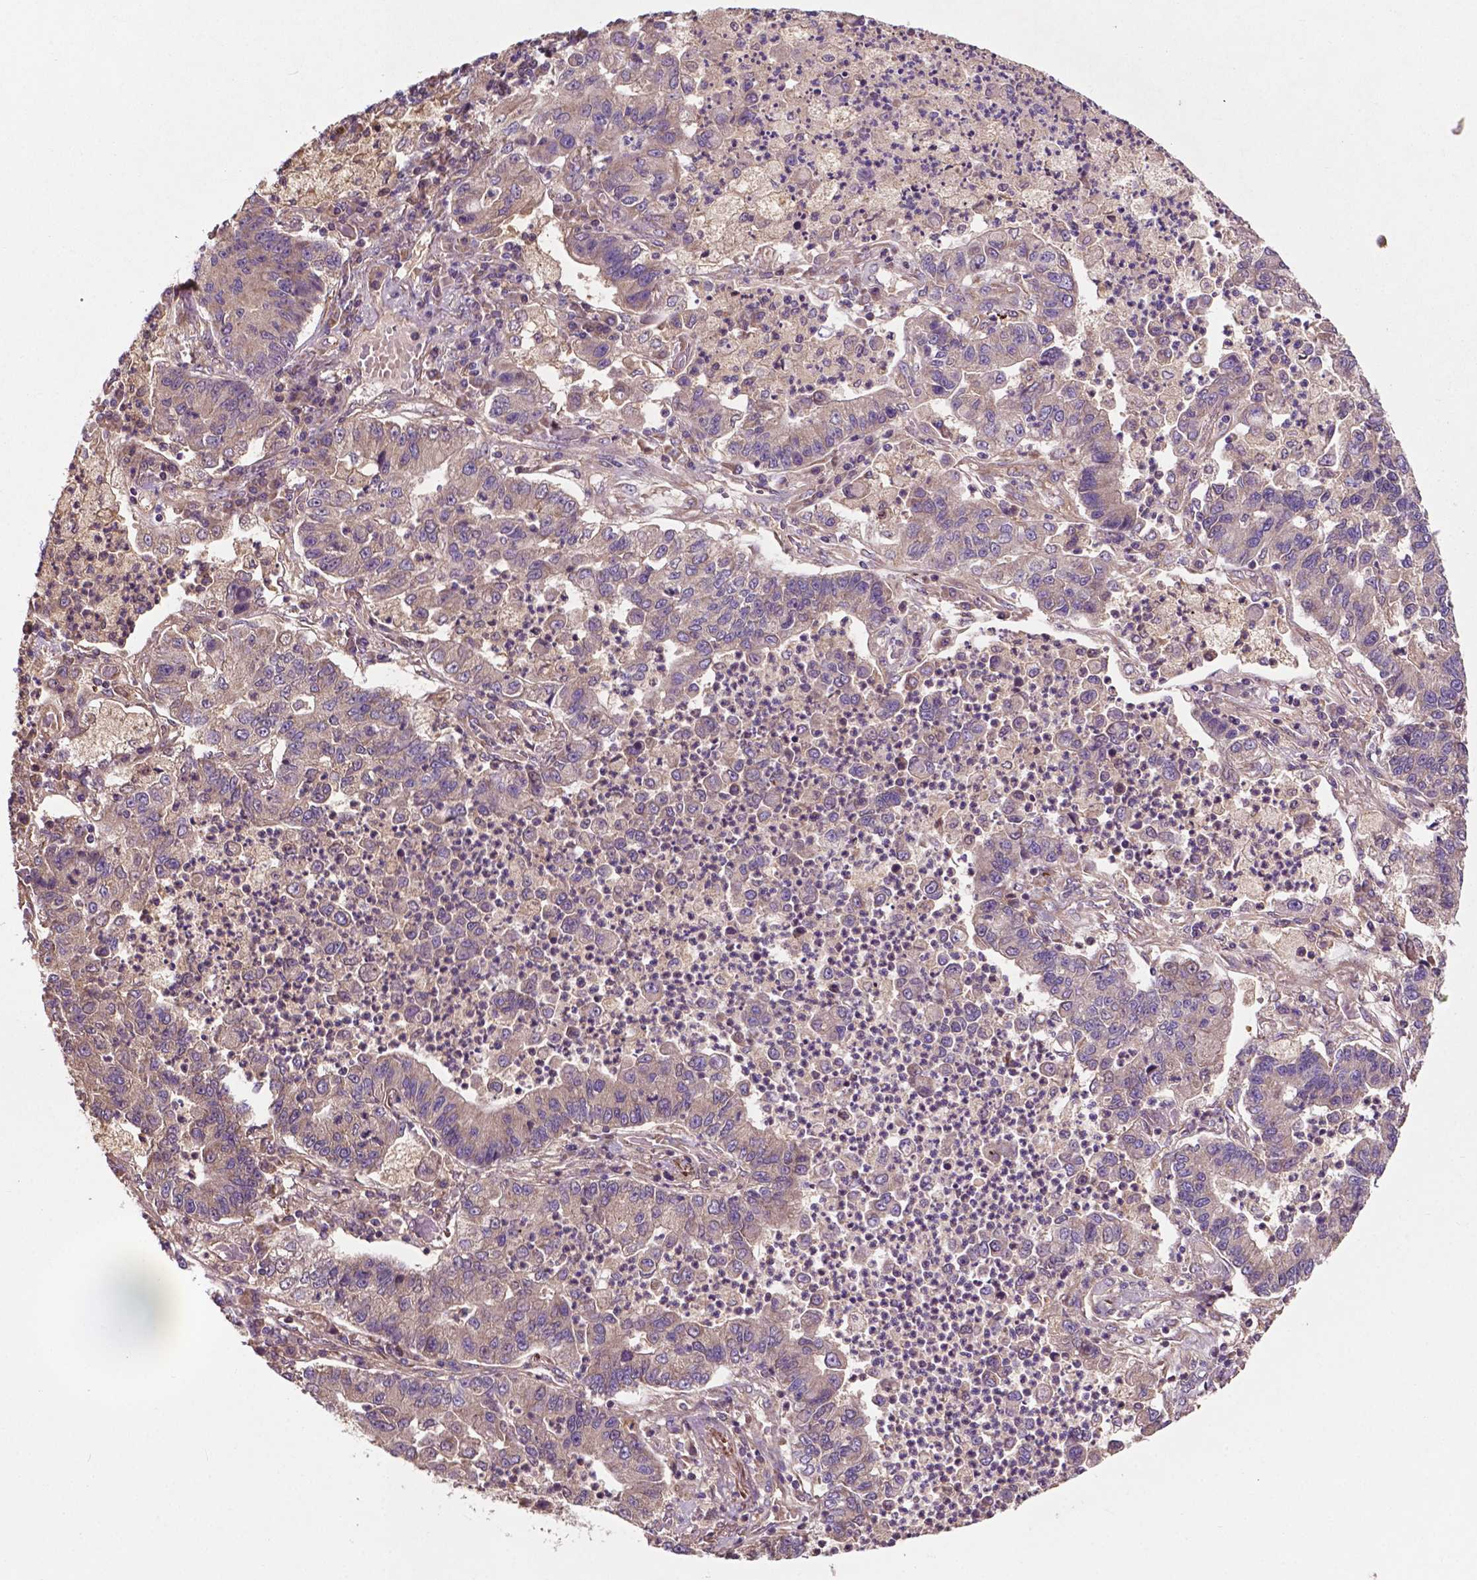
{"staining": {"intensity": "weak", "quantity": "<25%", "location": "cytoplasmic/membranous"}, "tissue": "lung cancer", "cell_type": "Tumor cells", "image_type": "cancer", "snomed": [{"axis": "morphology", "description": "Adenocarcinoma, NOS"}, {"axis": "topography", "description": "Lung"}], "caption": "Lung adenocarcinoma stained for a protein using immunohistochemistry reveals no expression tumor cells.", "gene": "GJA9", "patient": {"sex": "female", "age": 57}}